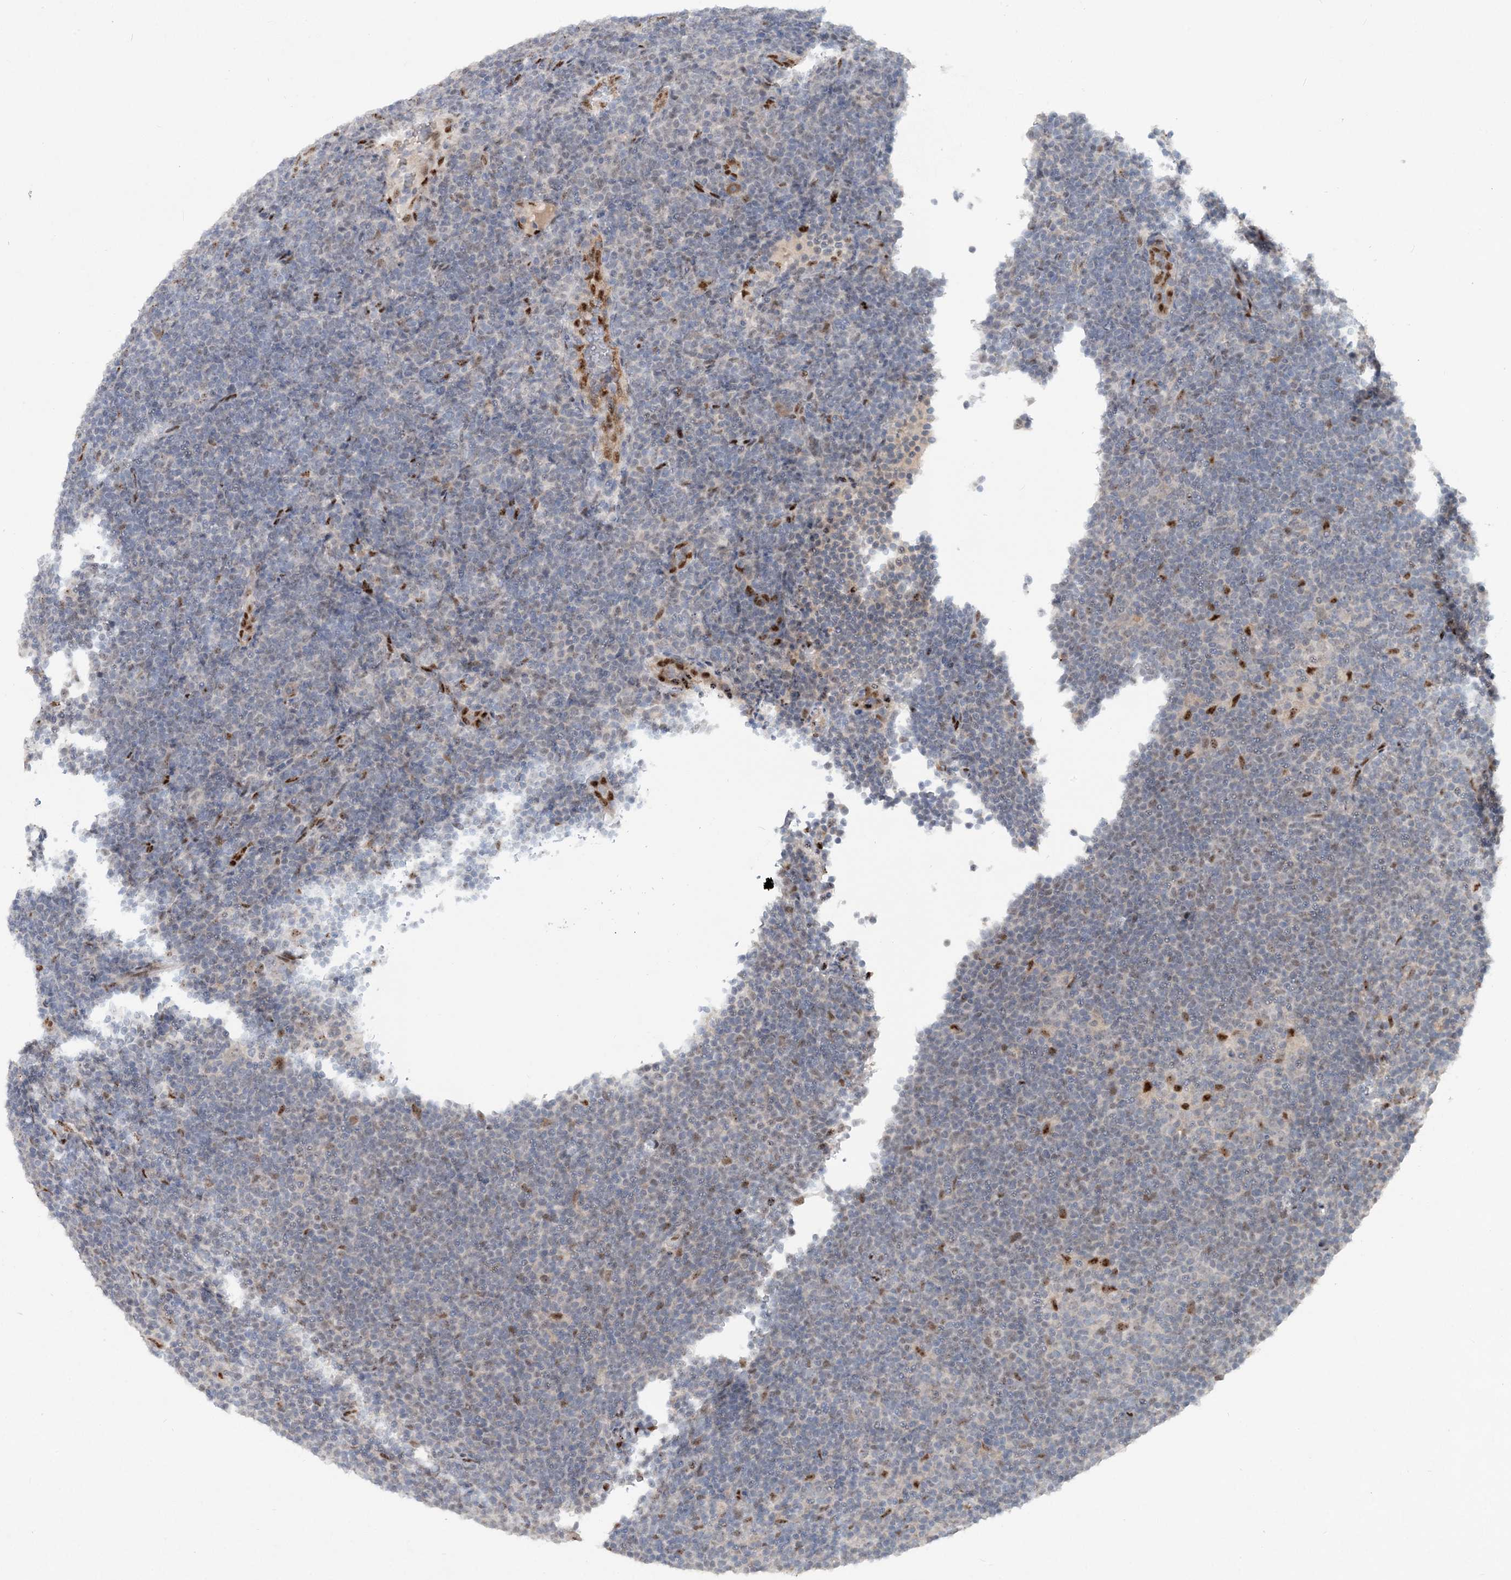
{"staining": {"intensity": "negative", "quantity": "none", "location": "none"}, "tissue": "lymphoma", "cell_type": "Tumor cells", "image_type": "cancer", "snomed": [{"axis": "morphology", "description": "Hodgkin's disease, NOS"}, {"axis": "topography", "description": "Lymph node"}], "caption": "Protein analysis of Hodgkin's disease demonstrates no significant expression in tumor cells.", "gene": "GIN1", "patient": {"sex": "female", "age": 57}}